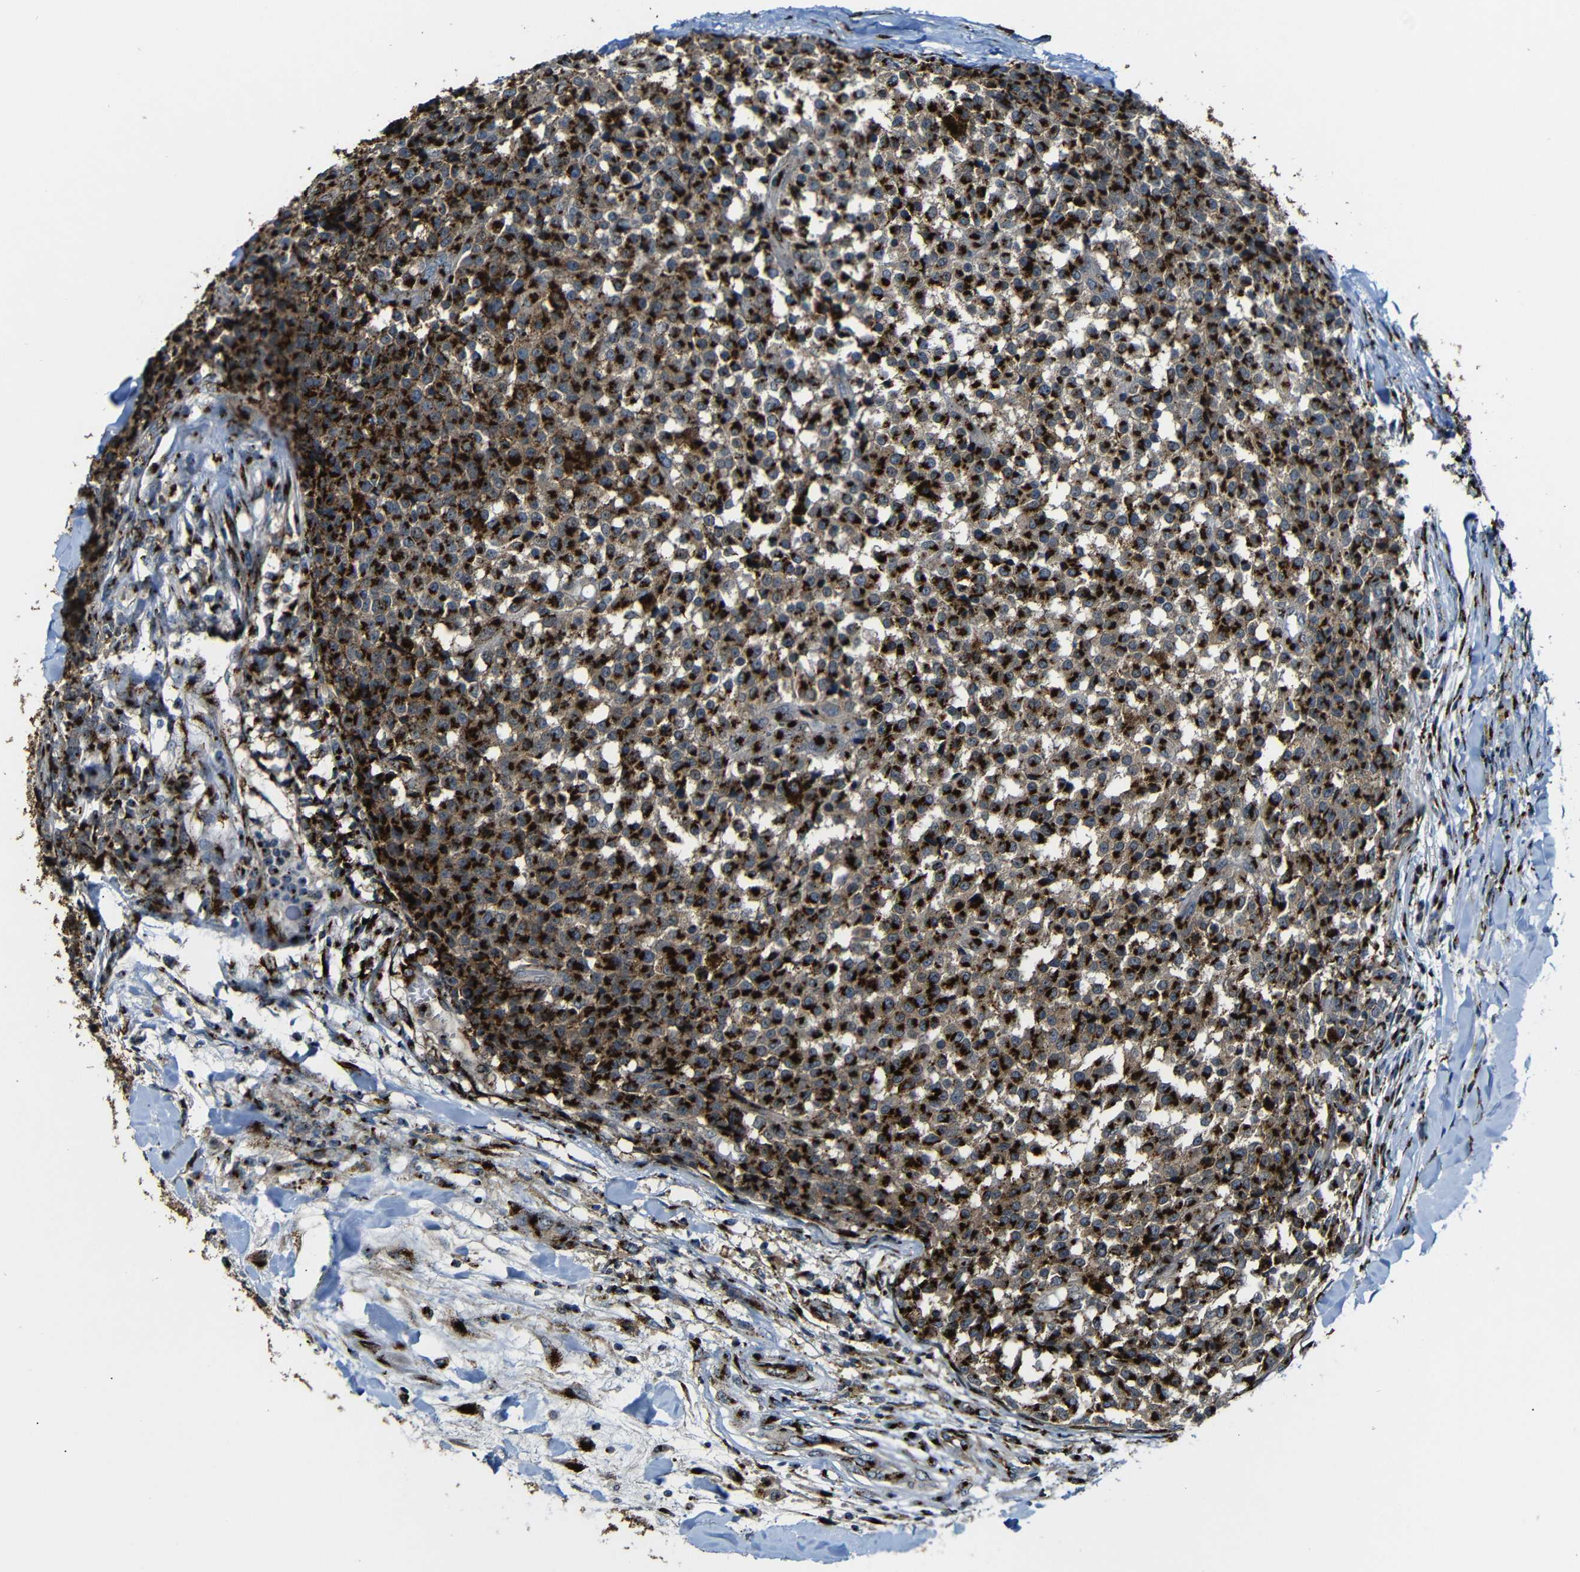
{"staining": {"intensity": "strong", "quantity": ">75%", "location": "cytoplasmic/membranous"}, "tissue": "testis cancer", "cell_type": "Tumor cells", "image_type": "cancer", "snomed": [{"axis": "morphology", "description": "Seminoma, NOS"}, {"axis": "topography", "description": "Testis"}], "caption": "Protein expression analysis of testis cancer displays strong cytoplasmic/membranous positivity in approximately >75% of tumor cells. (Stains: DAB (3,3'-diaminobenzidine) in brown, nuclei in blue, Microscopy: brightfield microscopy at high magnification).", "gene": "TGOLN2", "patient": {"sex": "male", "age": 59}}